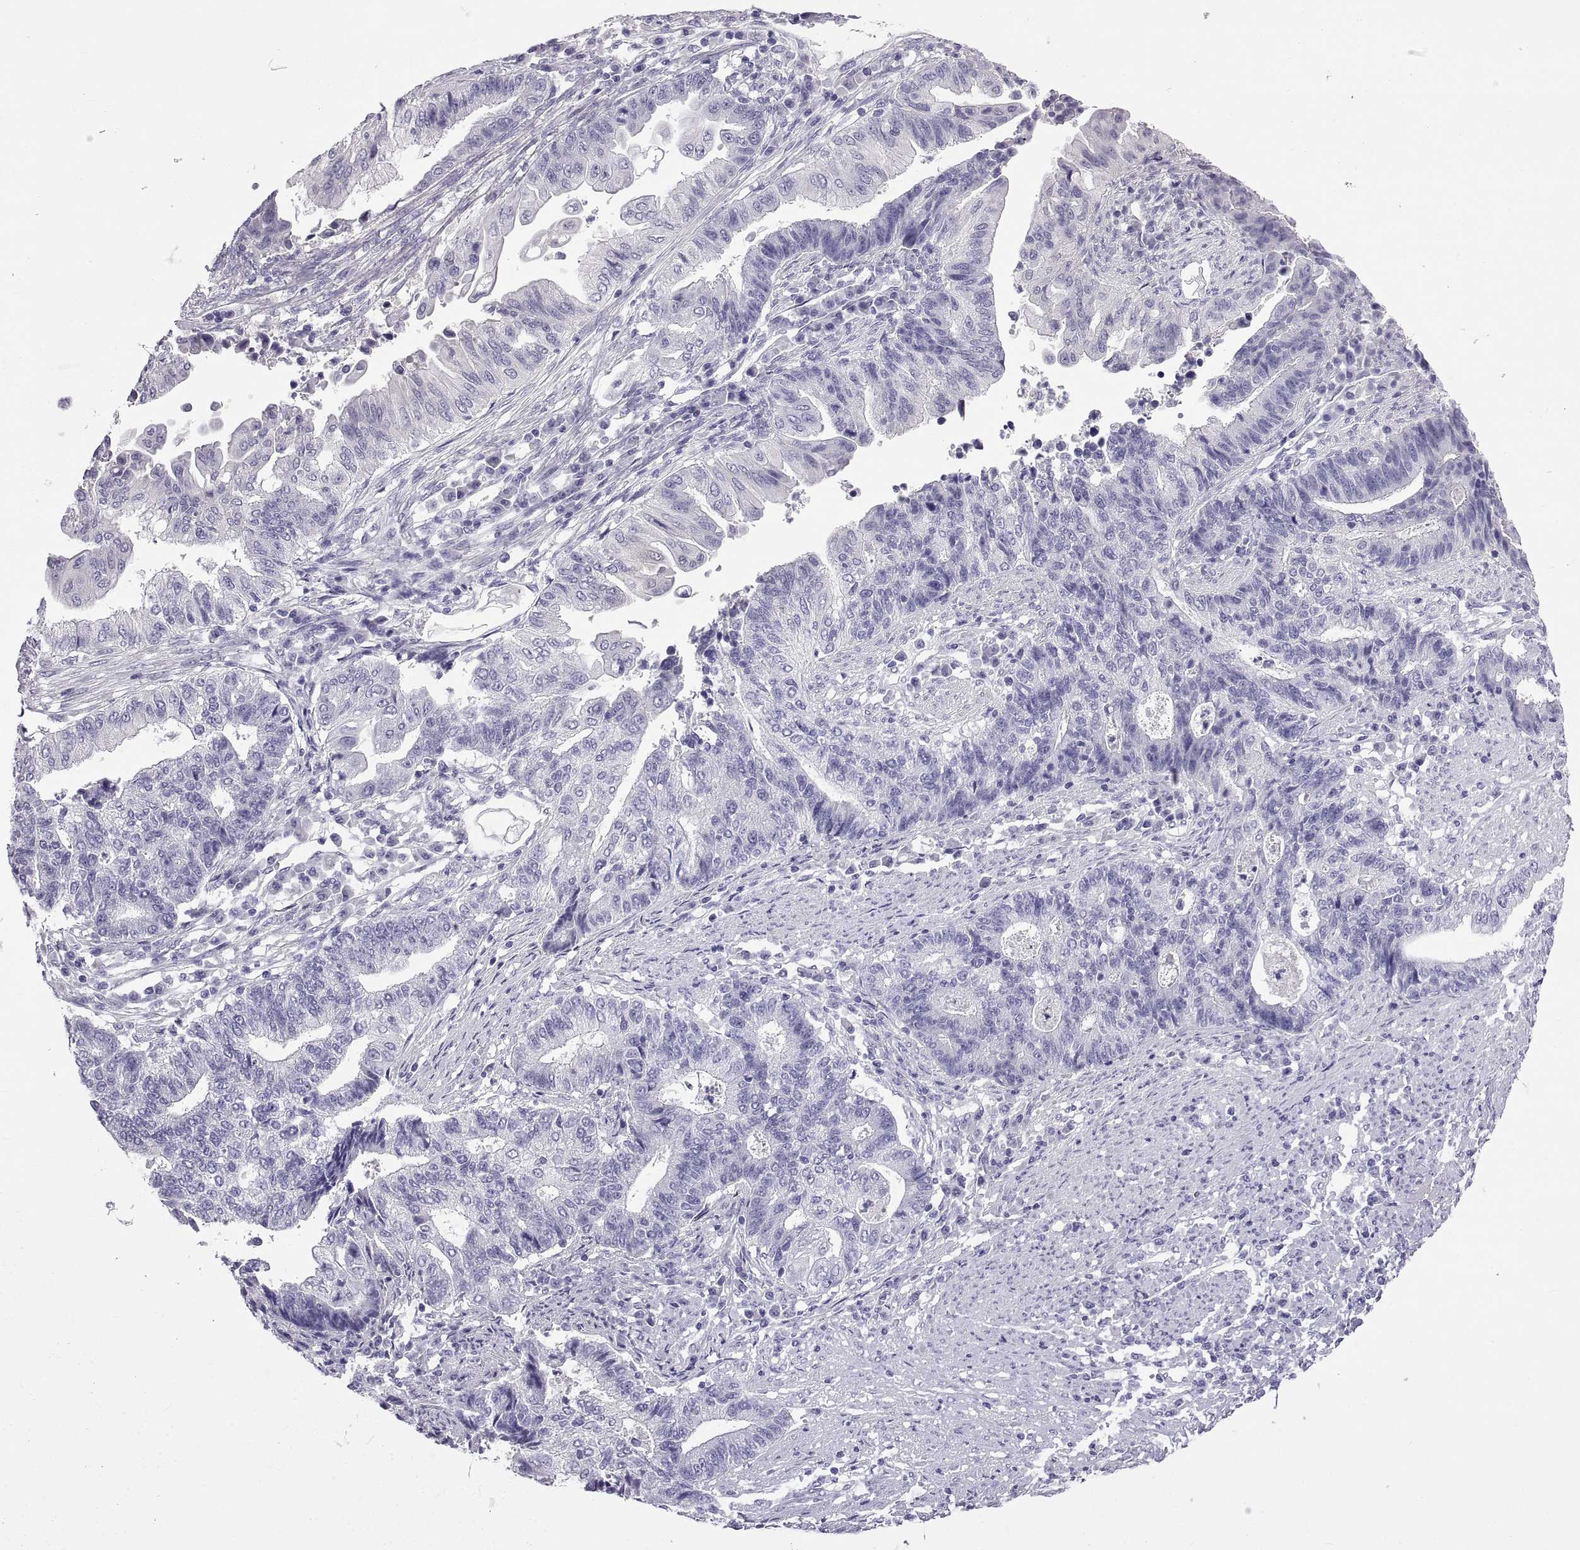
{"staining": {"intensity": "negative", "quantity": "none", "location": "none"}, "tissue": "endometrial cancer", "cell_type": "Tumor cells", "image_type": "cancer", "snomed": [{"axis": "morphology", "description": "Adenocarcinoma, NOS"}, {"axis": "topography", "description": "Uterus"}, {"axis": "topography", "description": "Endometrium"}], "caption": "DAB (3,3'-diaminobenzidine) immunohistochemical staining of endometrial cancer exhibits no significant staining in tumor cells.", "gene": "SPDYE1", "patient": {"sex": "female", "age": 54}}